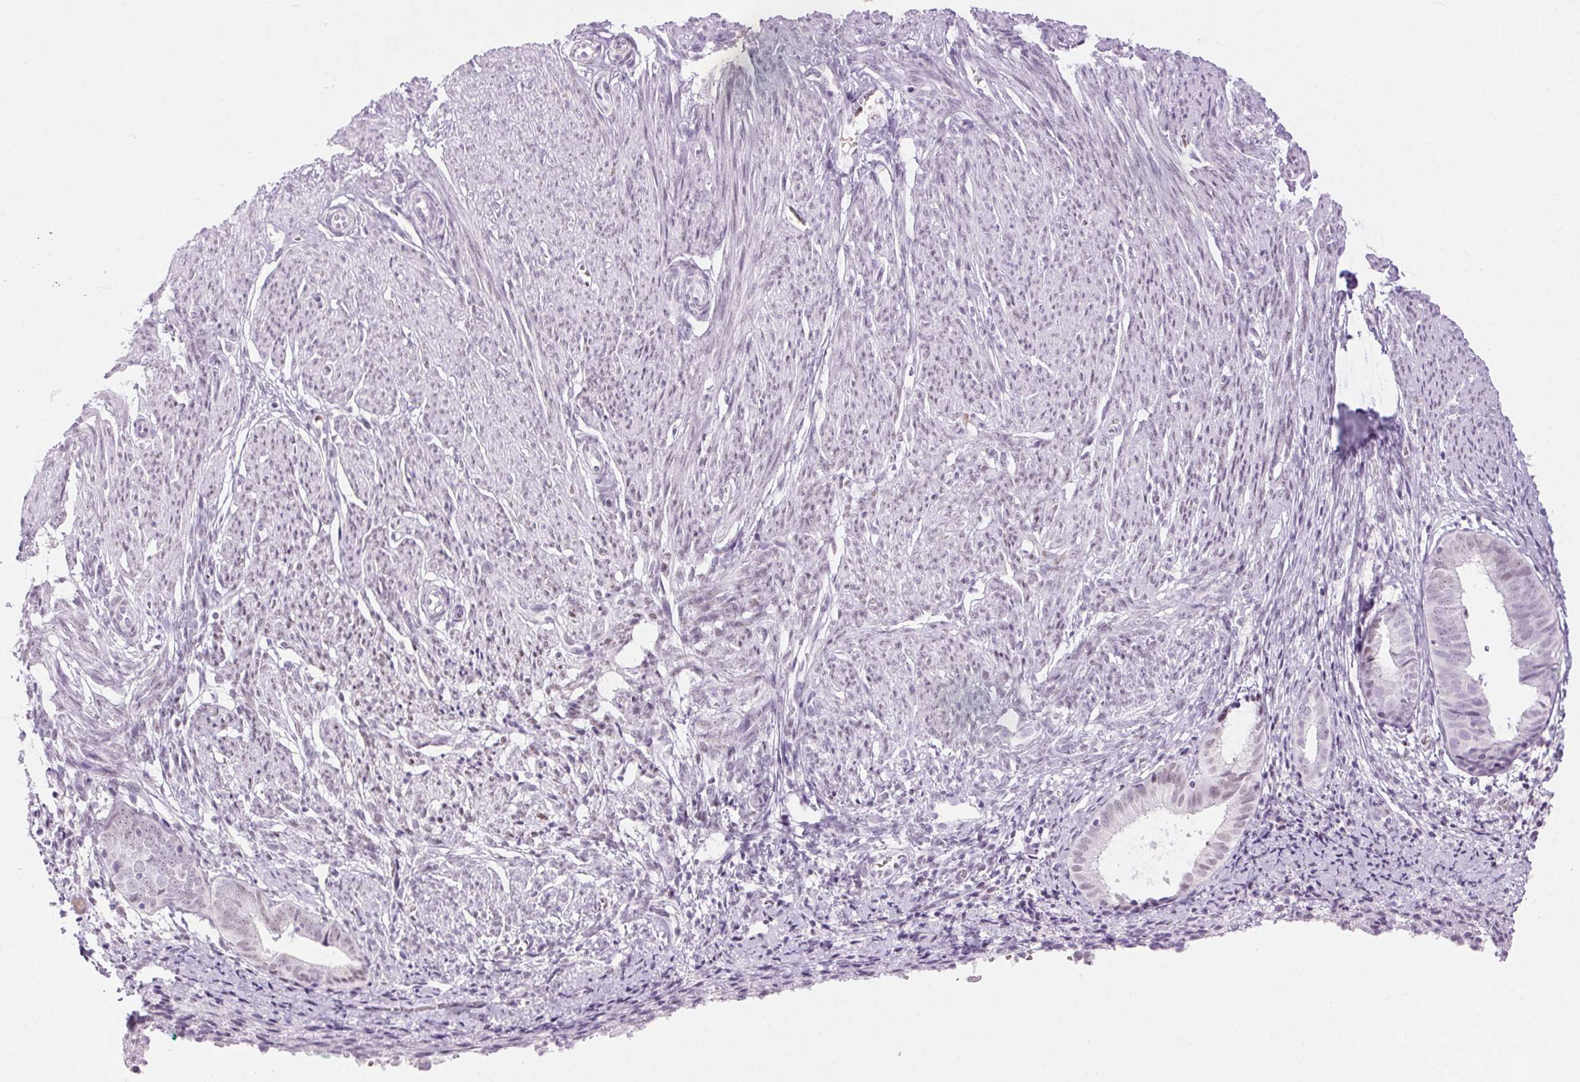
{"staining": {"intensity": "negative", "quantity": "none", "location": "none"}, "tissue": "endometrium", "cell_type": "Cells in endometrial stroma", "image_type": "normal", "snomed": [{"axis": "morphology", "description": "Normal tissue, NOS"}, {"axis": "topography", "description": "Endometrium"}], "caption": "DAB immunohistochemical staining of unremarkable endometrium shows no significant expression in cells in endometrial stroma. The staining was performed using DAB to visualize the protein expression in brown, while the nuclei were stained in blue with hematoxylin (Magnification: 20x).", "gene": "BEND2", "patient": {"sex": "female", "age": 50}}